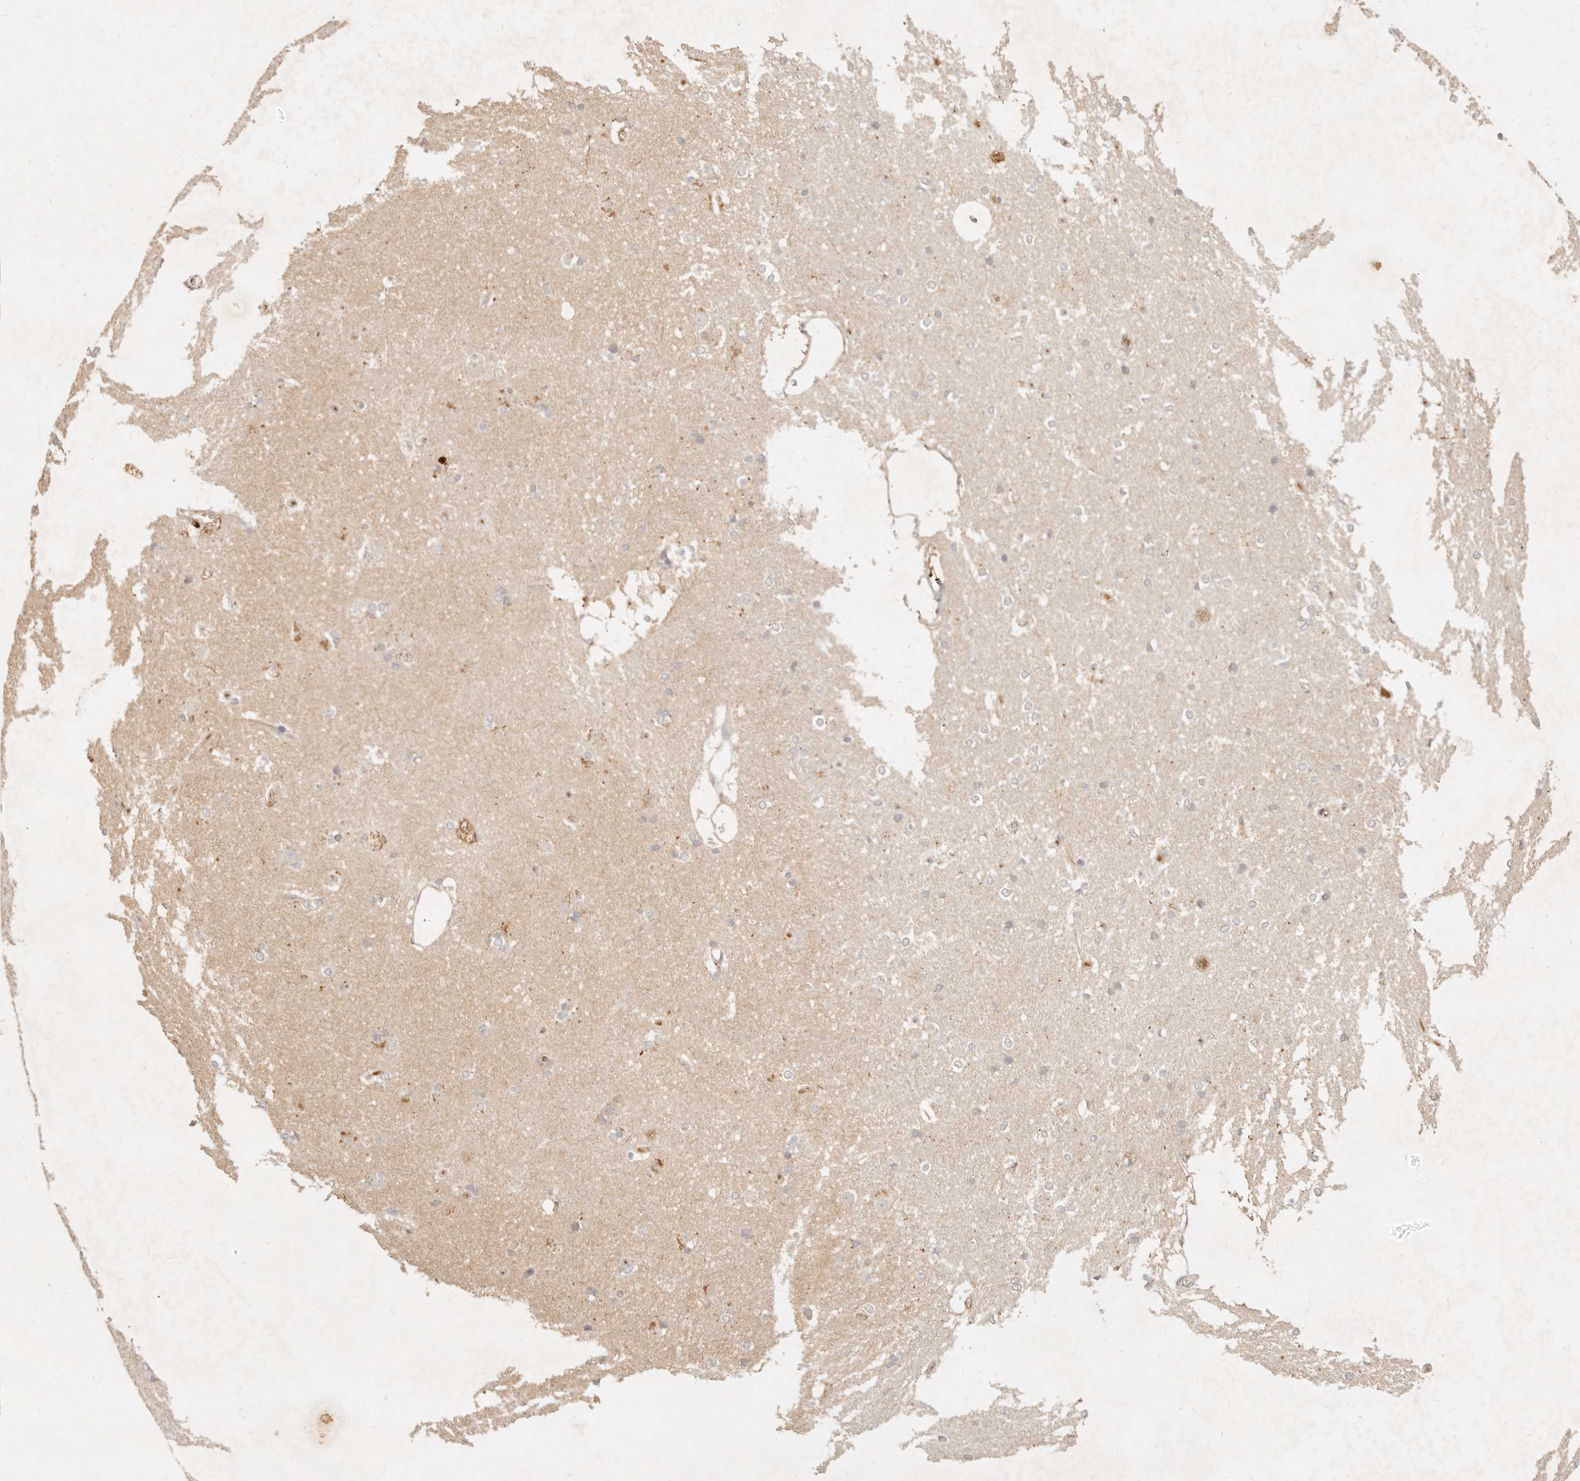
{"staining": {"intensity": "moderate", "quantity": "<25%", "location": "cytoplasmic/membranous"}, "tissue": "caudate", "cell_type": "Glial cells", "image_type": "normal", "snomed": [{"axis": "morphology", "description": "Normal tissue, NOS"}, {"axis": "topography", "description": "Lateral ventricle wall"}], "caption": "This image reveals immunohistochemistry (IHC) staining of unremarkable caudate, with low moderate cytoplasmic/membranous positivity in approximately <25% of glial cells.", "gene": "FREM2", "patient": {"sex": "female", "age": 19}}